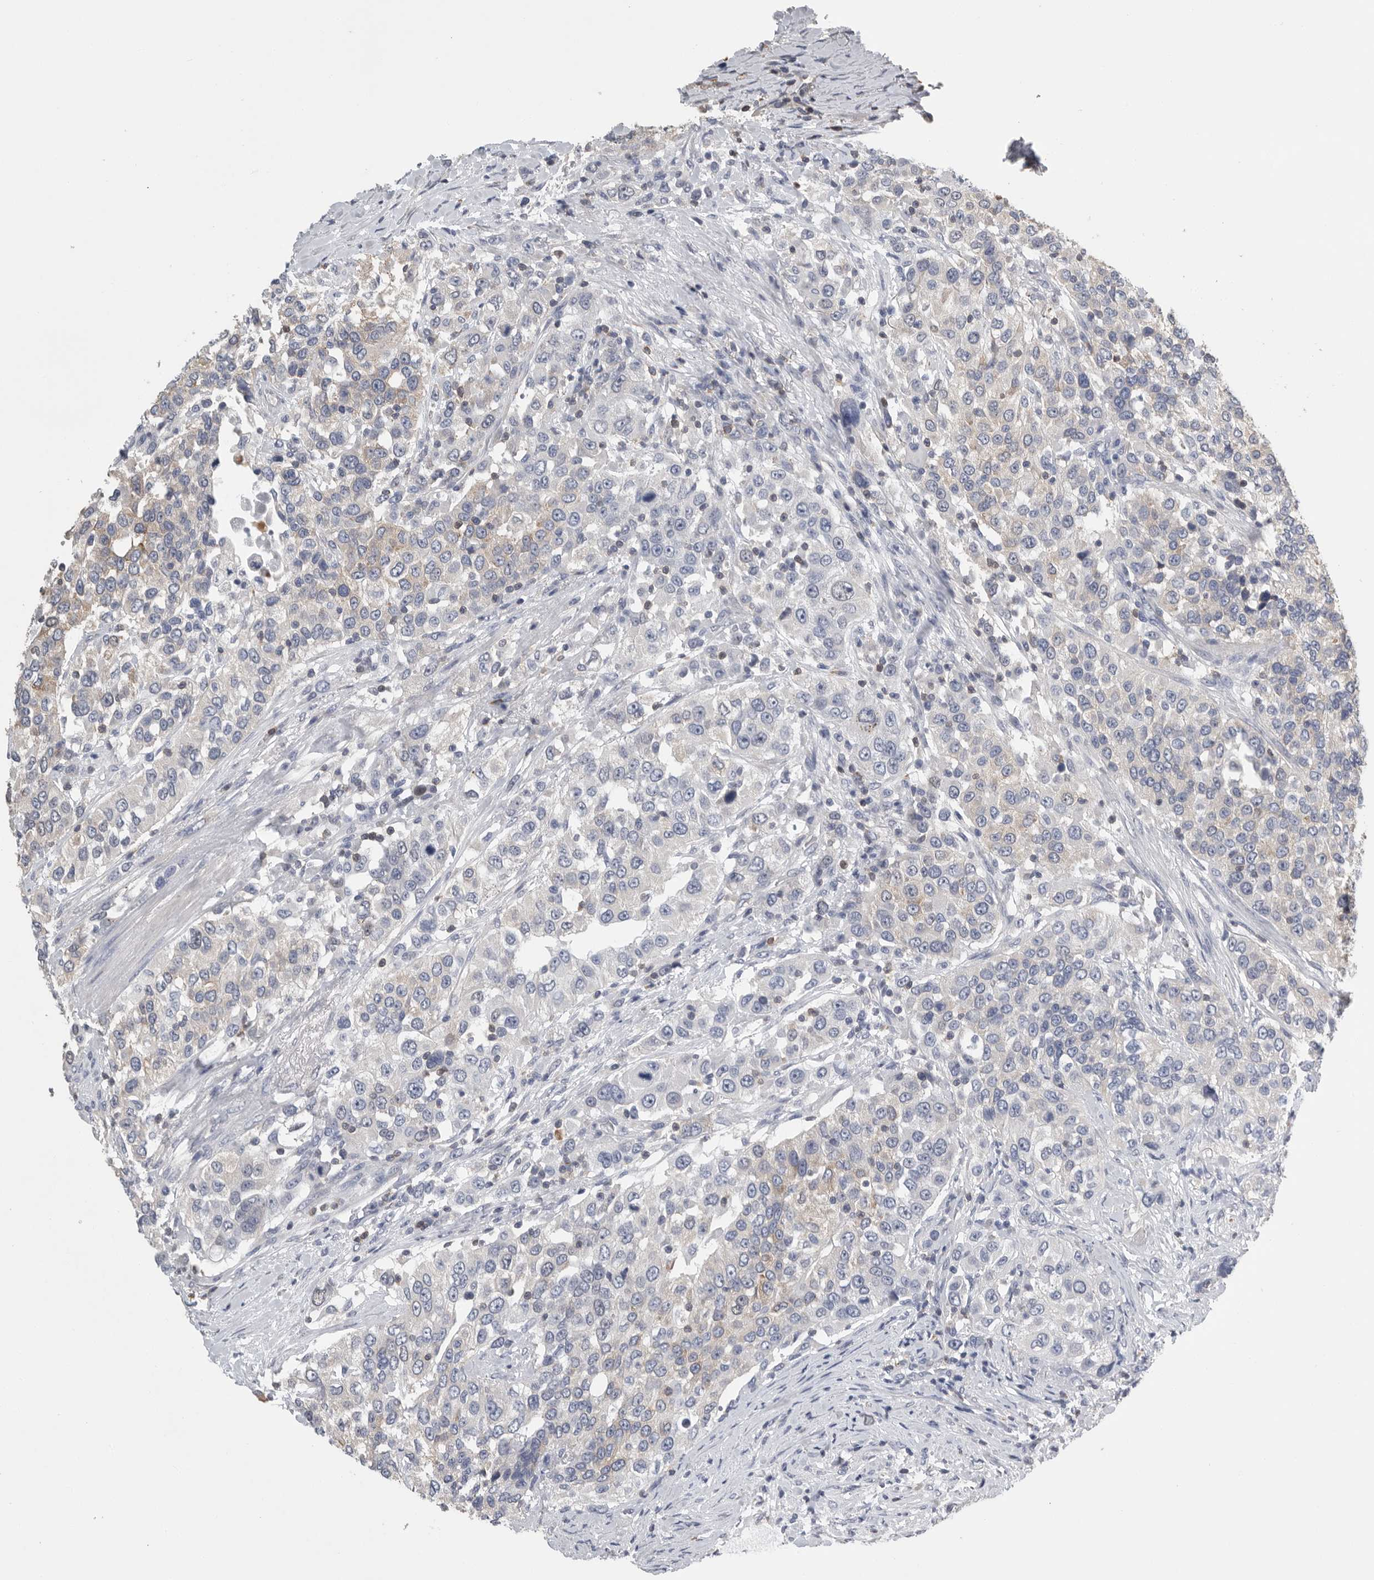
{"staining": {"intensity": "negative", "quantity": "none", "location": "none"}, "tissue": "urothelial cancer", "cell_type": "Tumor cells", "image_type": "cancer", "snomed": [{"axis": "morphology", "description": "Urothelial carcinoma, High grade"}, {"axis": "topography", "description": "Urinary bladder"}], "caption": "The histopathology image exhibits no significant staining in tumor cells of urothelial carcinoma (high-grade).", "gene": "PDCD4", "patient": {"sex": "female", "age": 80}}